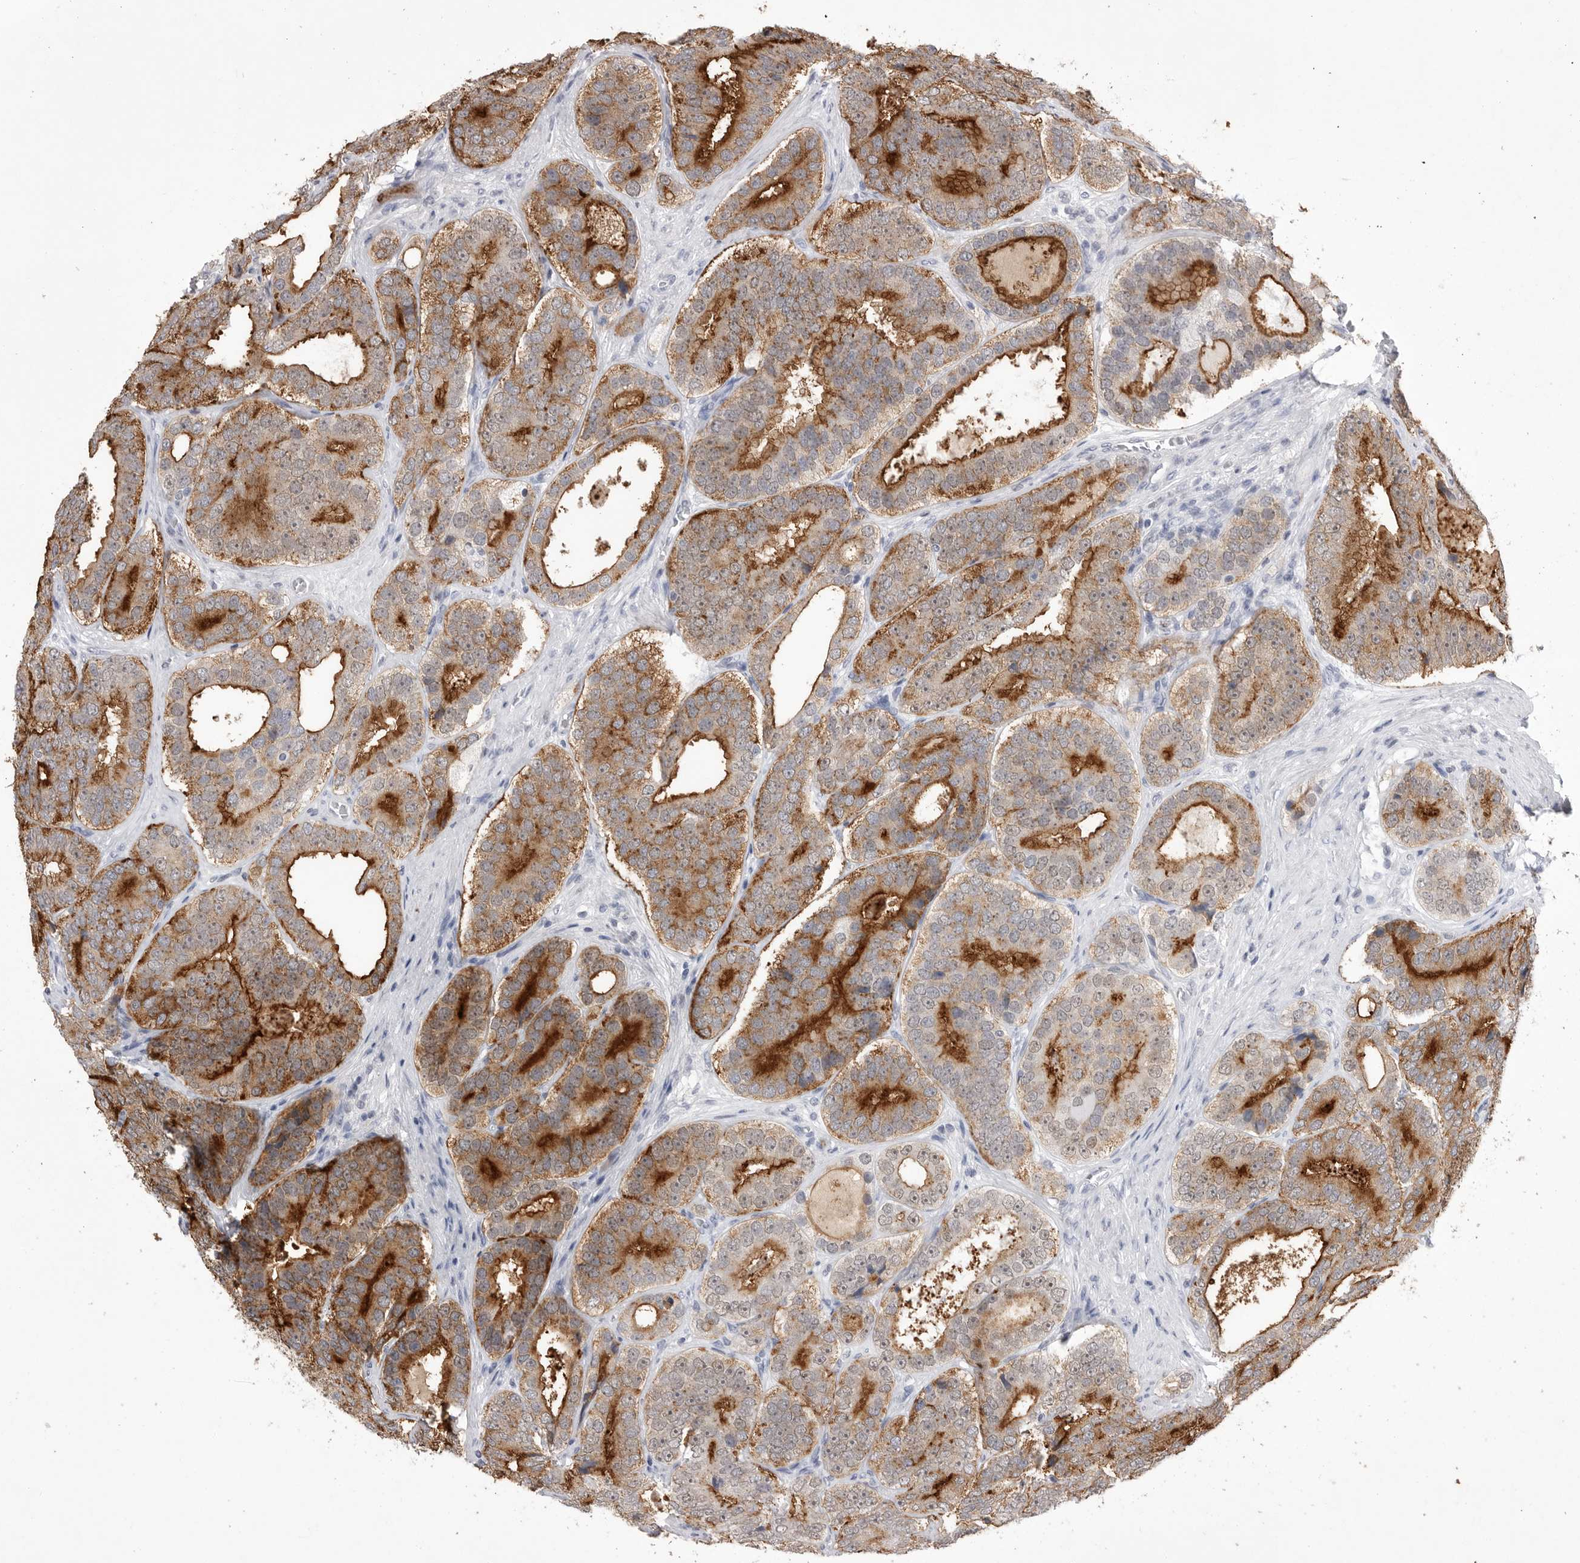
{"staining": {"intensity": "strong", "quantity": "25%-75%", "location": "cytoplasmic/membranous"}, "tissue": "prostate cancer", "cell_type": "Tumor cells", "image_type": "cancer", "snomed": [{"axis": "morphology", "description": "Adenocarcinoma, High grade"}, {"axis": "topography", "description": "Prostate"}], "caption": "Human adenocarcinoma (high-grade) (prostate) stained for a protein (brown) shows strong cytoplasmic/membranous positive positivity in about 25%-75% of tumor cells.", "gene": "ZBTB7B", "patient": {"sex": "male", "age": 56}}